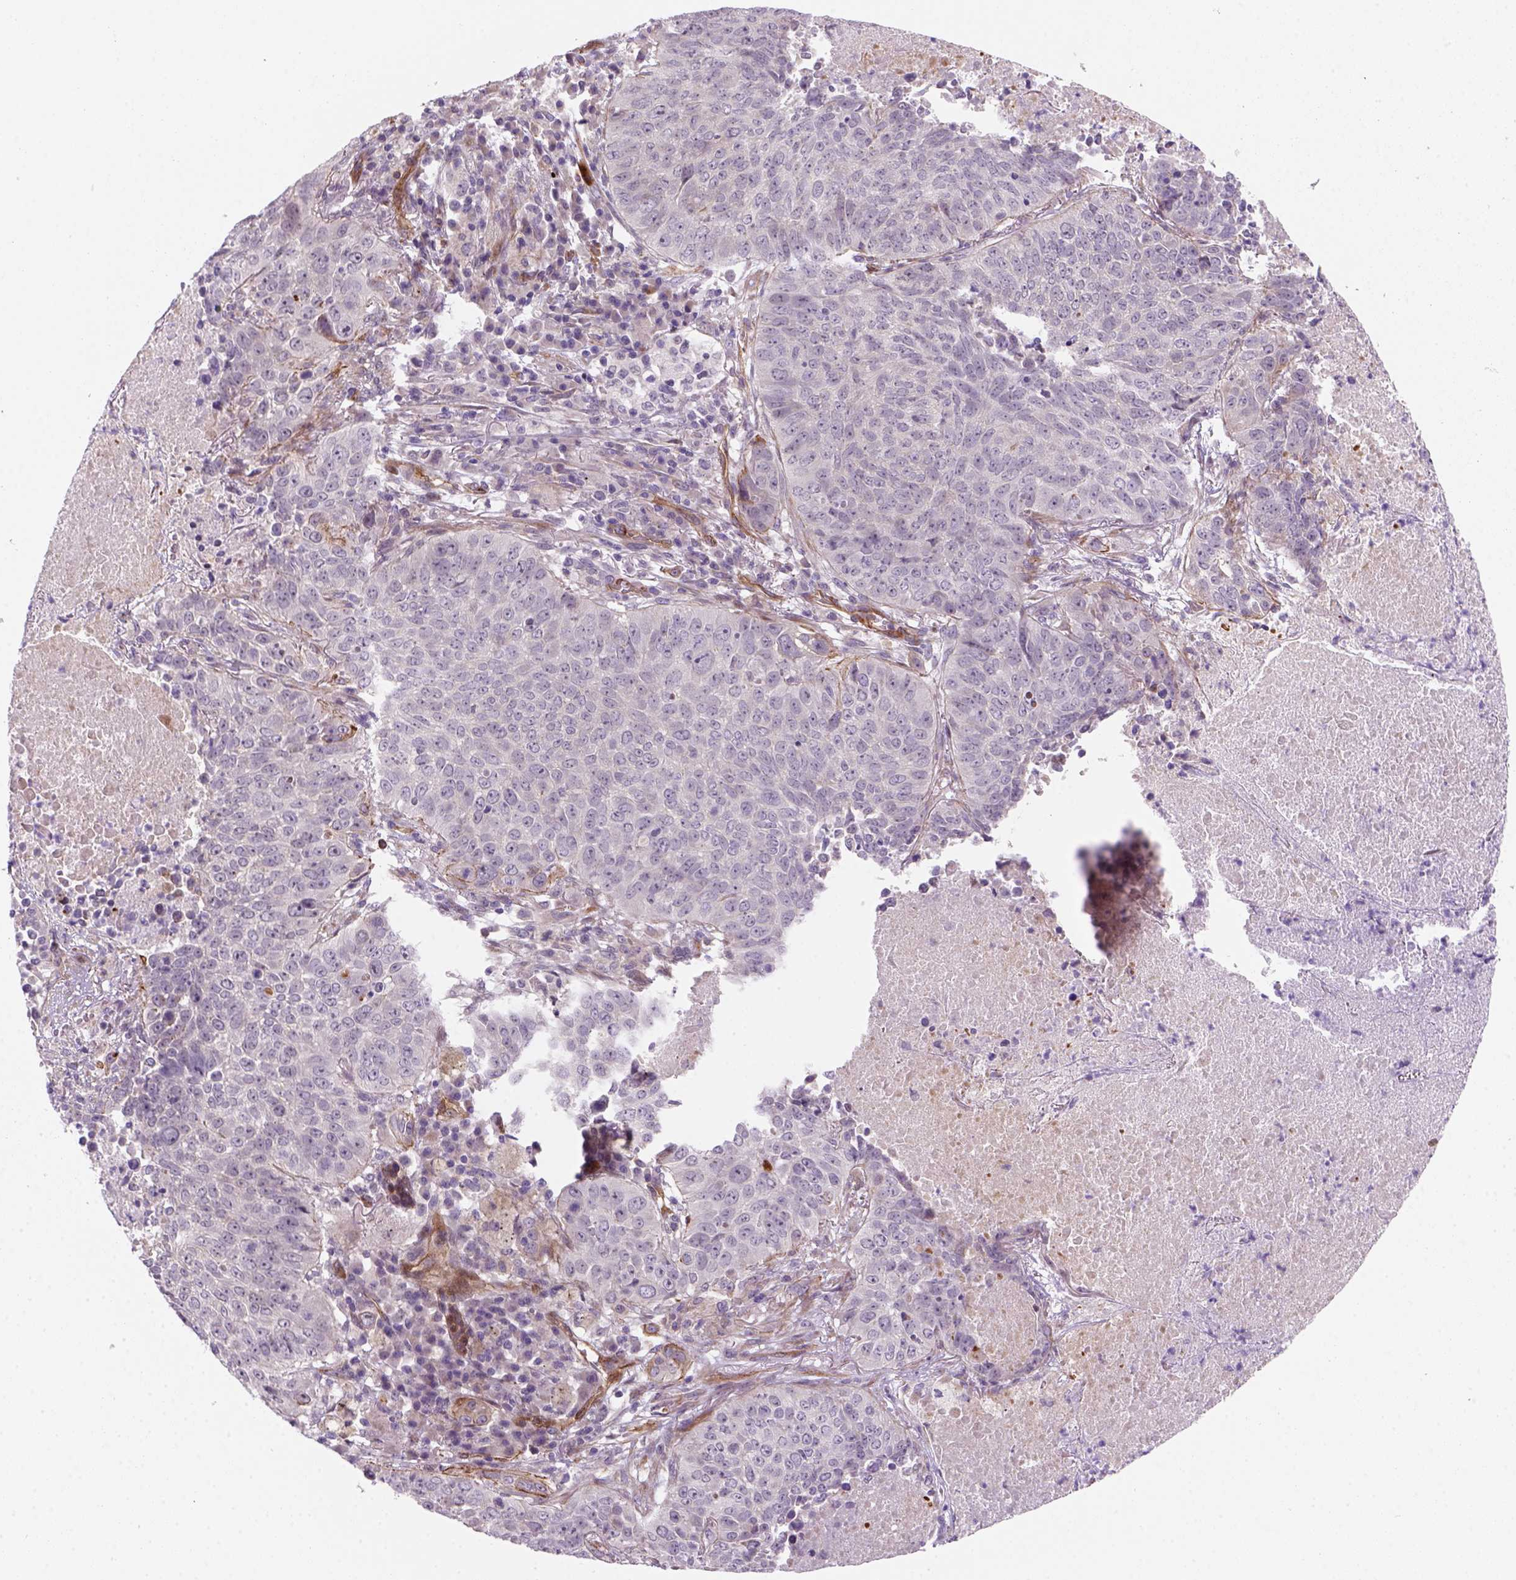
{"staining": {"intensity": "negative", "quantity": "none", "location": "none"}, "tissue": "lung cancer", "cell_type": "Tumor cells", "image_type": "cancer", "snomed": [{"axis": "morphology", "description": "Normal tissue, NOS"}, {"axis": "morphology", "description": "Squamous cell carcinoma, NOS"}, {"axis": "topography", "description": "Bronchus"}, {"axis": "topography", "description": "Lung"}], "caption": "High magnification brightfield microscopy of squamous cell carcinoma (lung) stained with DAB (brown) and counterstained with hematoxylin (blue): tumor cells show no significant positivity. Nuclei are stained in blue.", "gene": "VSTM5", "patient": {"sex": "male", "age": 64}}